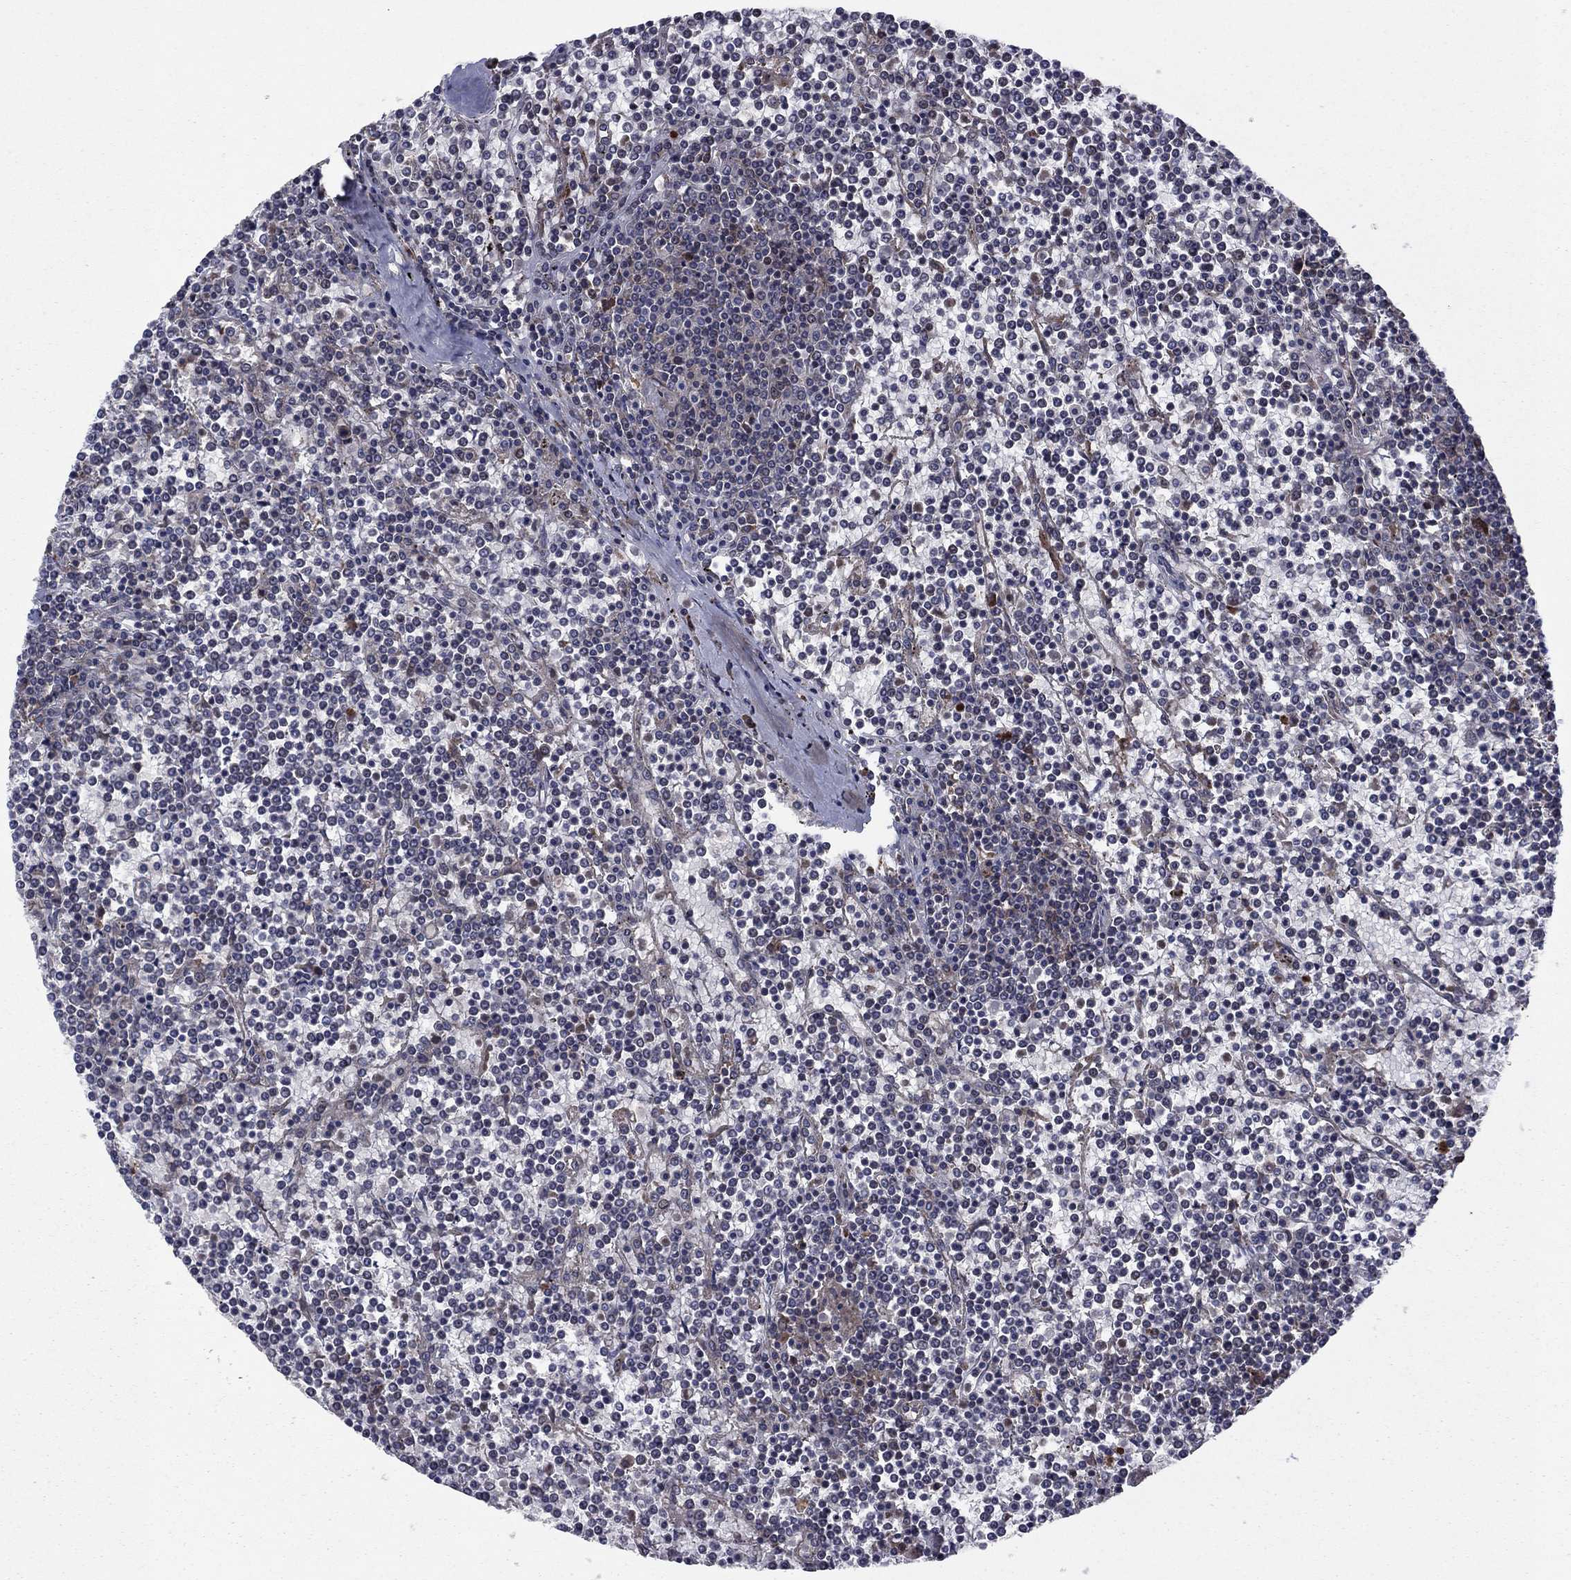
{"staining": {"intensity": "negative", "quantity": "none", "location": "none"}, "tissue": "lymphoma", "cell_type": "Tumor cells", "image_type": "cancer", "snomed": [{"axis": "morphology", "description": "Malignant lymphoma, non-Hodgkin's type, Low grade"}, {"axis": "topography", "description": "Spleen"}], "caption": "Tumor cells are negative for protein expression in human low-grade malignant lymphoma, non-Hodgkin's type. (DAB IHC visualized using brightfield microscopy, high magnification).", "gene": "MEA1", "patient": {"sex": "female", "age": 19}}